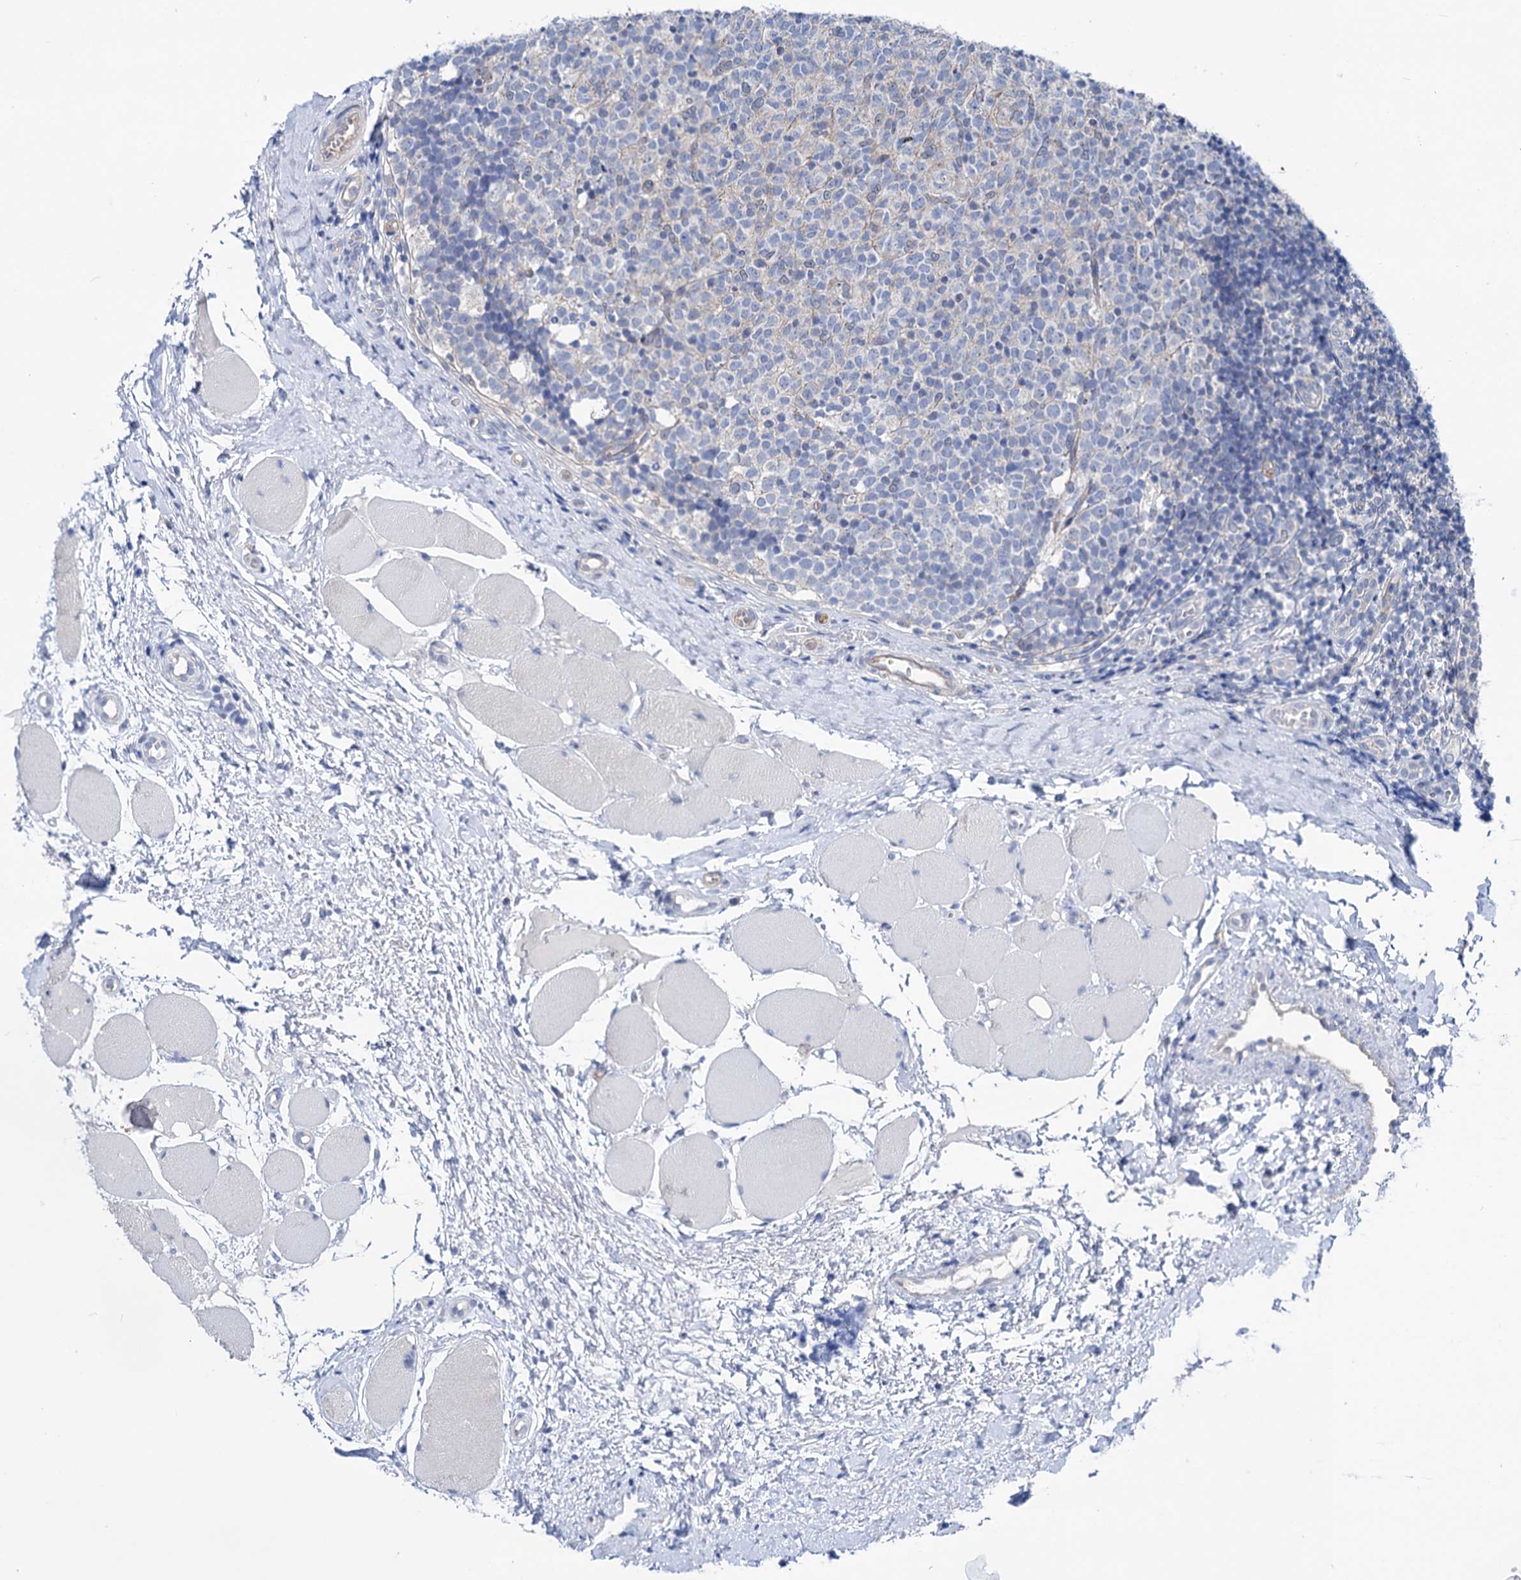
{"staining": {"intensity": "negative", "quantity": "none", "location": "none"}, "tissue": "tonsil", "cell_type": "Germinal center cells", "image_type": "normal", "snomed": [{"axis": "morphology", "description": "Normal tissue, NOS"}, {"axis": "topography", "description": "Tonsil"}], "caption": "An immunohistochemistry (IHC) photomicrograph of normal tonsil is shown. There is no staining in germinal center cells of tonsil. Nuclei are stained in blue.", "gene": "SHROOM1", "patient": {"sex": "female", "age": 19}}